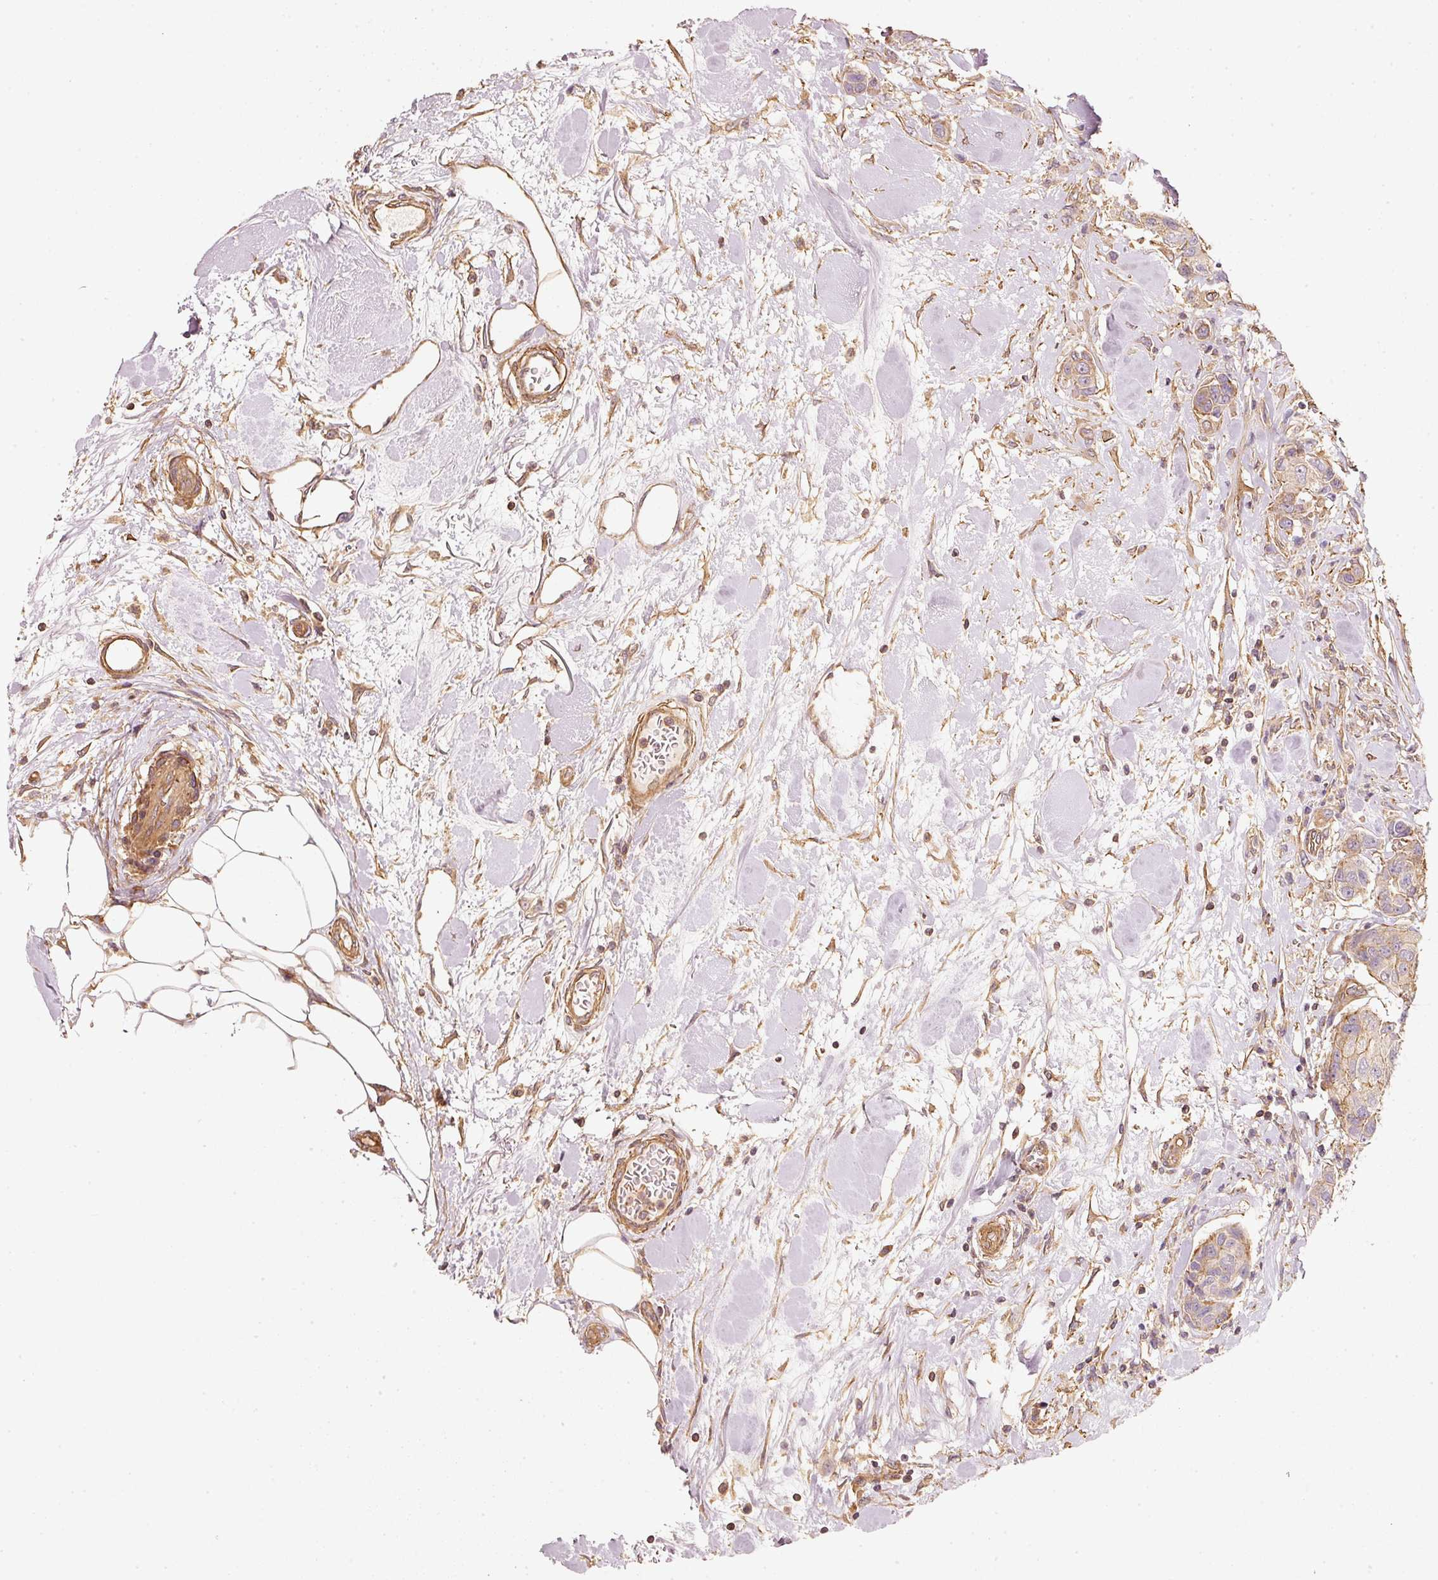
{"staining": {"intensity": "weak", "quantity": "<25%", "location": "cytoplasmic/membranous"}, "tissue": "breast cancer", "cell_type": "Tumor cells", "image_type": "cancer", "snomed": [{"axis": "morphology", "description": "Duct carcinoma"}, {"axis": "topography", "description": "Breast"}, {"axis": "topography", "description": "Lymph node"}], "caption": "Immunohistochemistry (IHC) image of neoplastic tissue: human breast infiltrating ductal carcinoma stained with DAB (3,3'-diaminobenzidine) displays no significant protein staining in tumor cells.", "gene": "CEP95", "patient": {"sex": "female", "age": 80}}